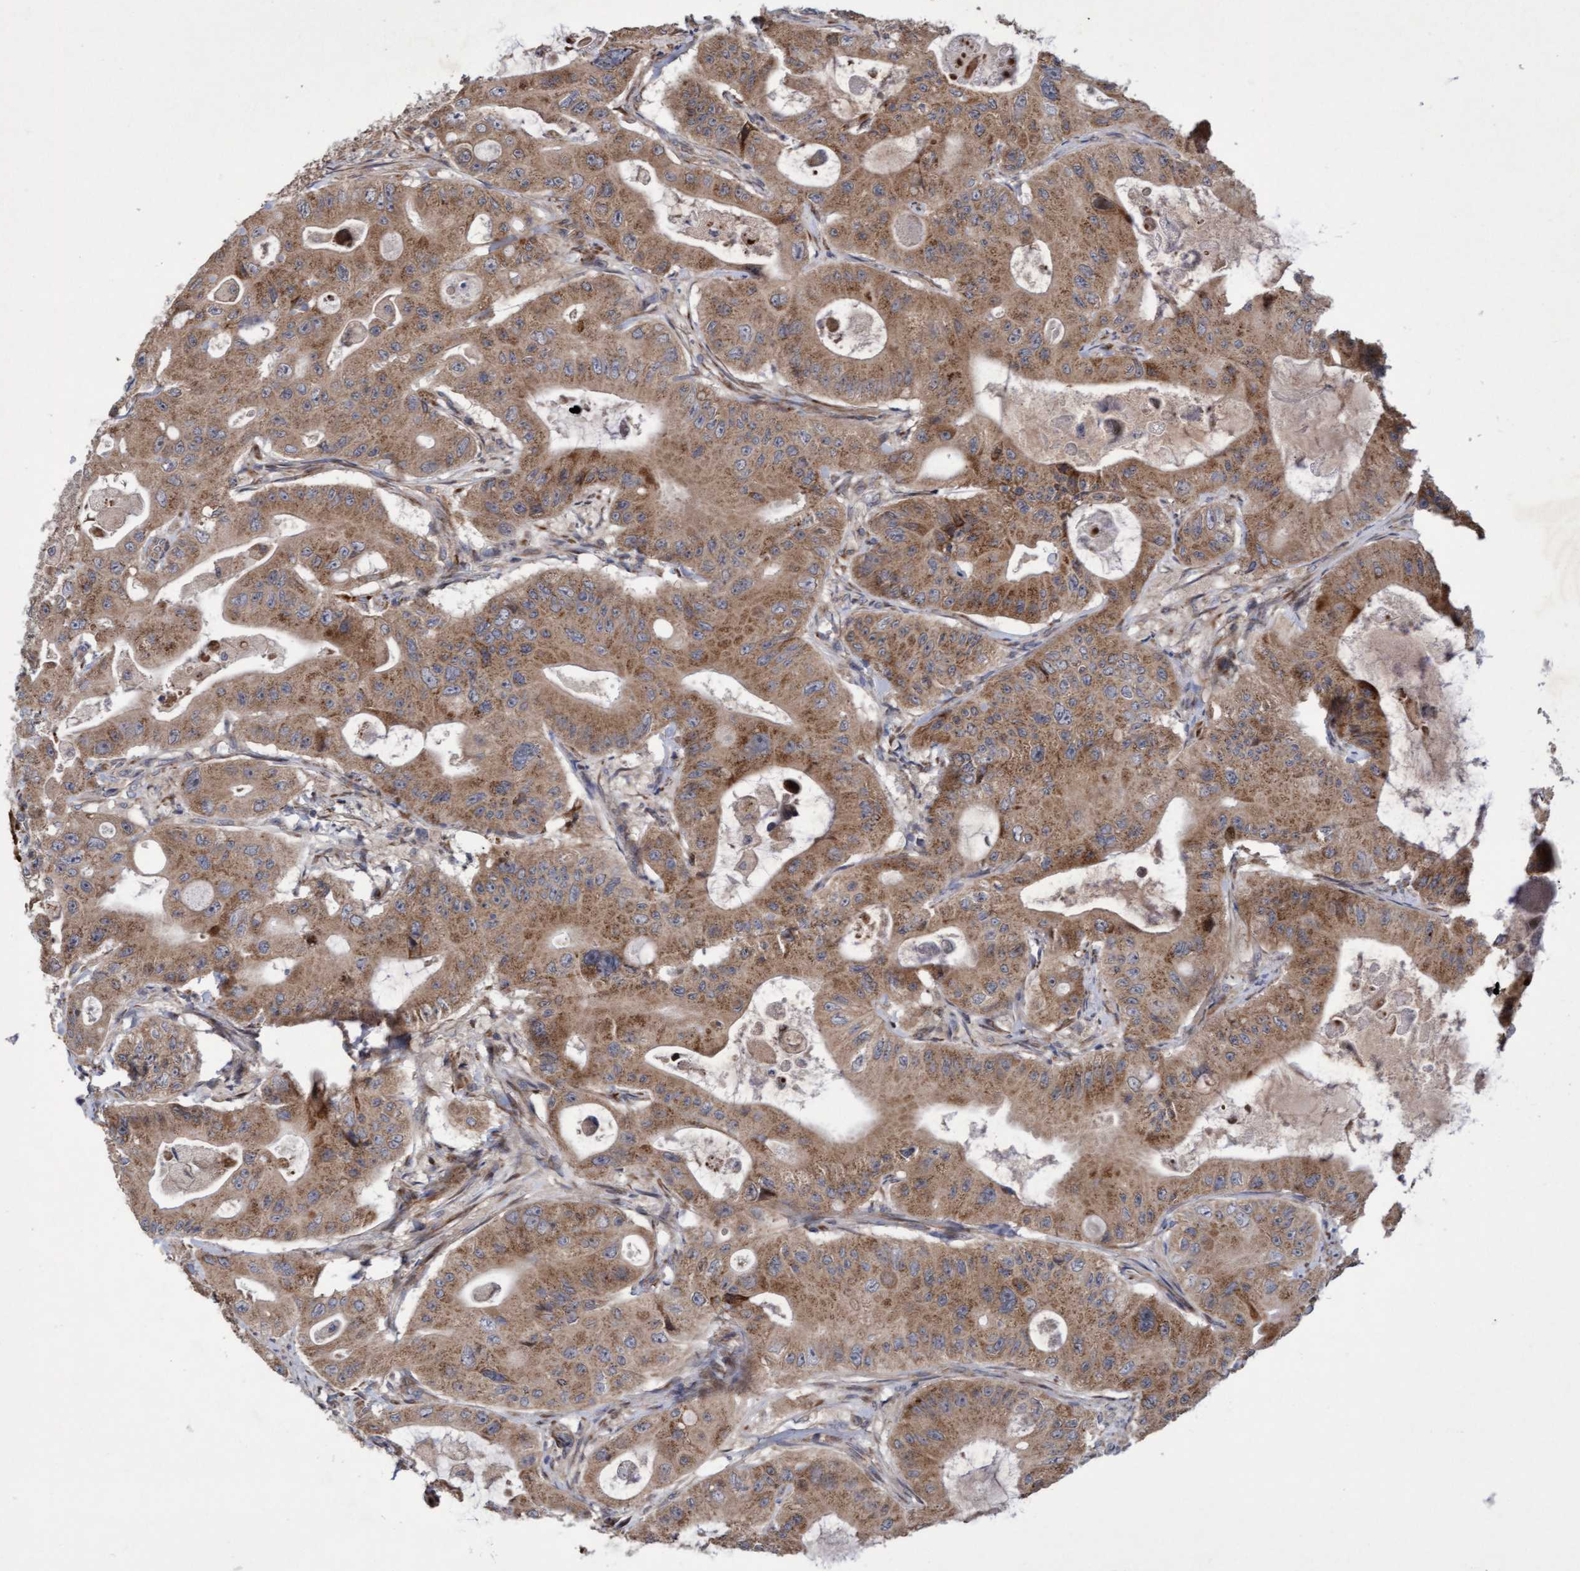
{"staining": {"intensity": "moderate", "quantity": ">75%", "location": "cytoplasmic/membranous"}, "tissue": "colorectal cancer", "cell_type": "Tumor cells", "image_type": "cancer", "snomed": [{"axis": "morphology", "description": "Adenocarcinoma, NOS"}, {"axis": "topography", "description": "Colon"}], "caption": "The immunohistochemical stain shows moderate cytoplasmic/membranous expression in tumor cells of colorectal cancer (adenocarcinoma) tissue. (brown staining indicates protein expression, while blue staining denotes nuclei).", "gene": "ELP5", "patient": {"sex": "female", "age": 46}}